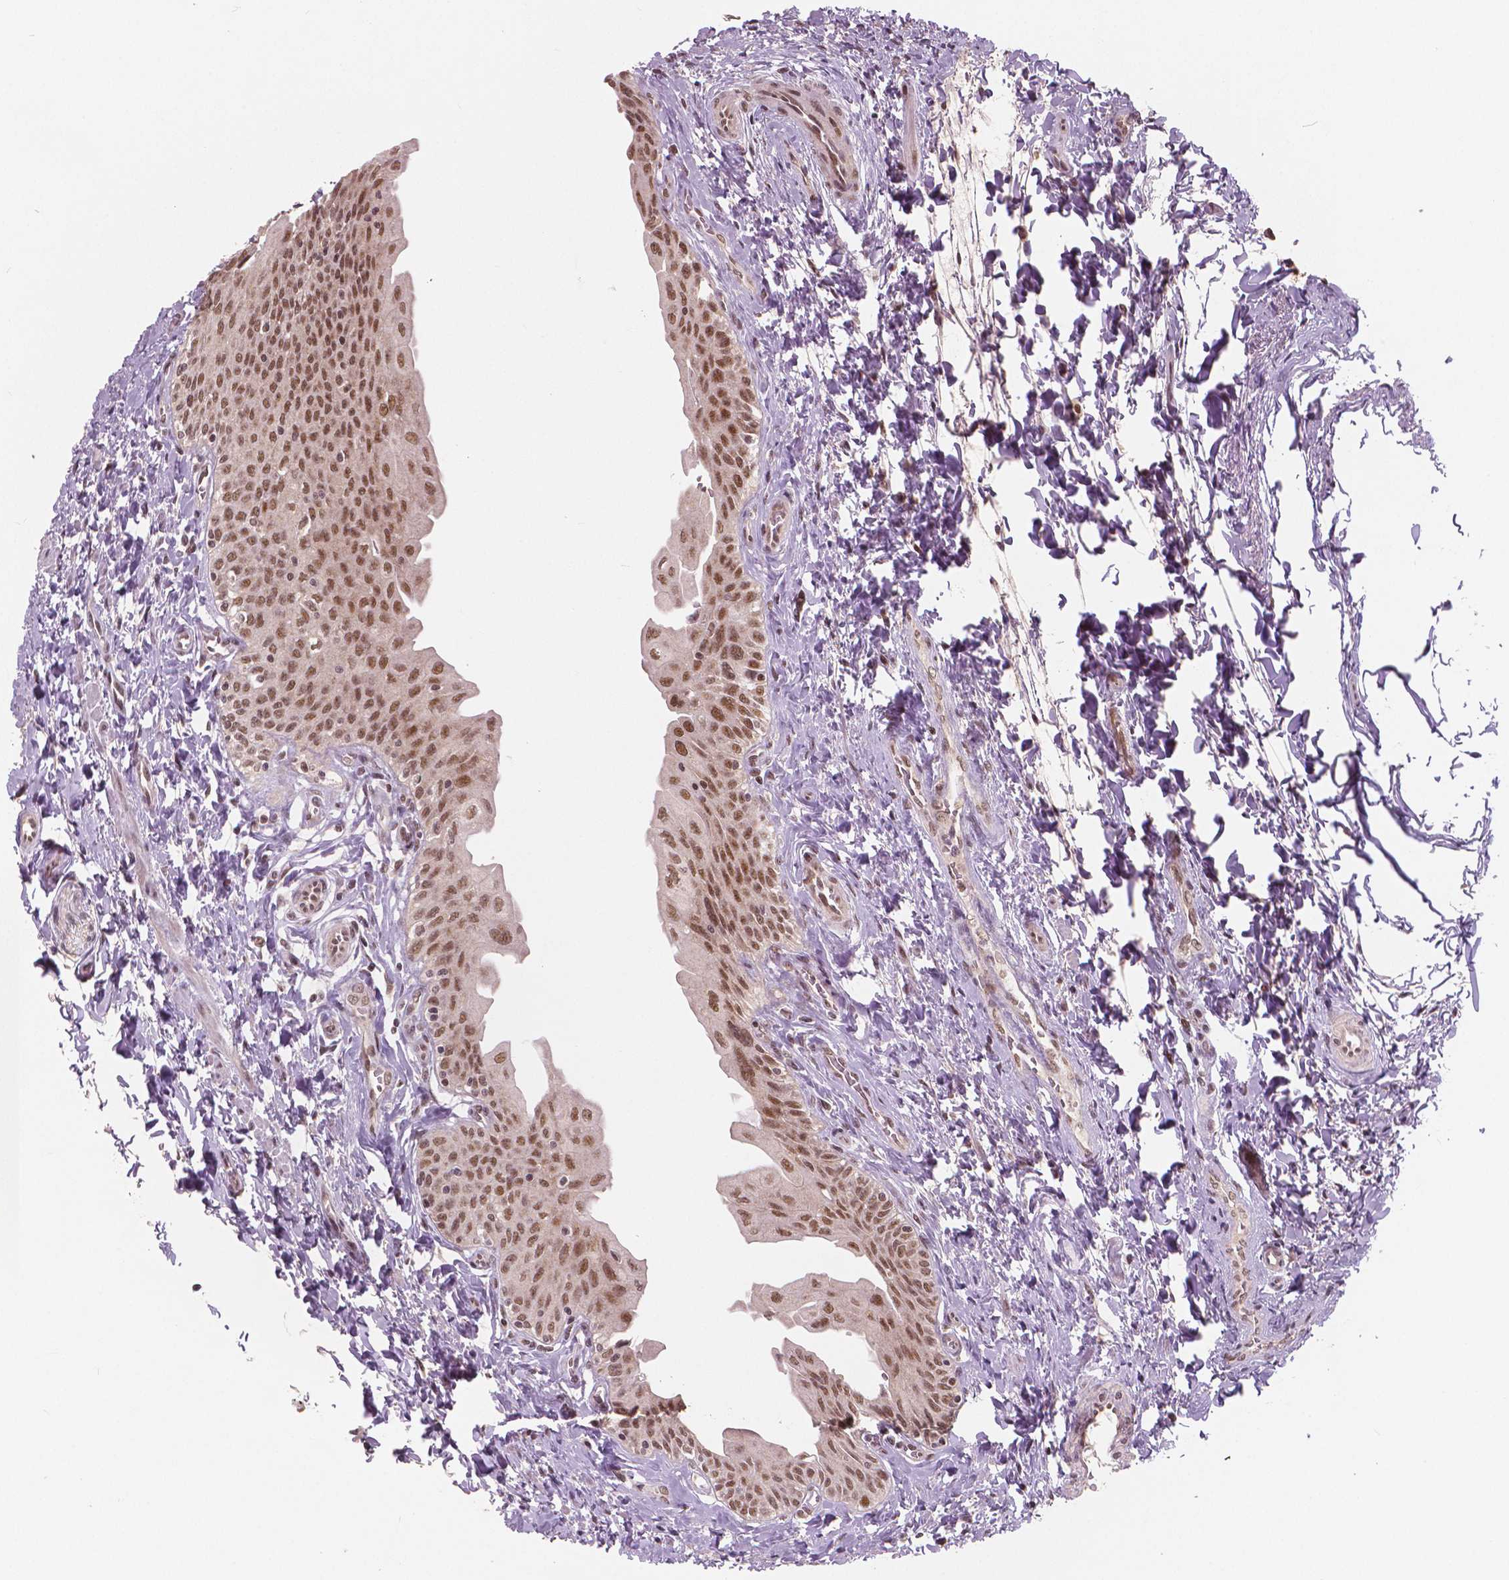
{"staining": {"intensity": "moderate", "quantity": ">75%", "location": "nuclear"}, "tissue": "urinary bladder", "cell_type": "Urothelial cells", "image_type": "normal", "snomed": [{"axis": "morphology", "description": "Normal tissue, NOS"}, {"axis": "topography", "description": "Urinary bladder"}], "caption": "IHC photomicrograph of normal urinary bladder: human urinary bladder stained using immunohistochemistry (IHC) reveals medium levels of moderate protein expression localized specifically in the nuclear of urothelial cells, appearing as a nuclear brown color.", "gene": "NSD2", "patient": {"sex": "male", "age": 56}}